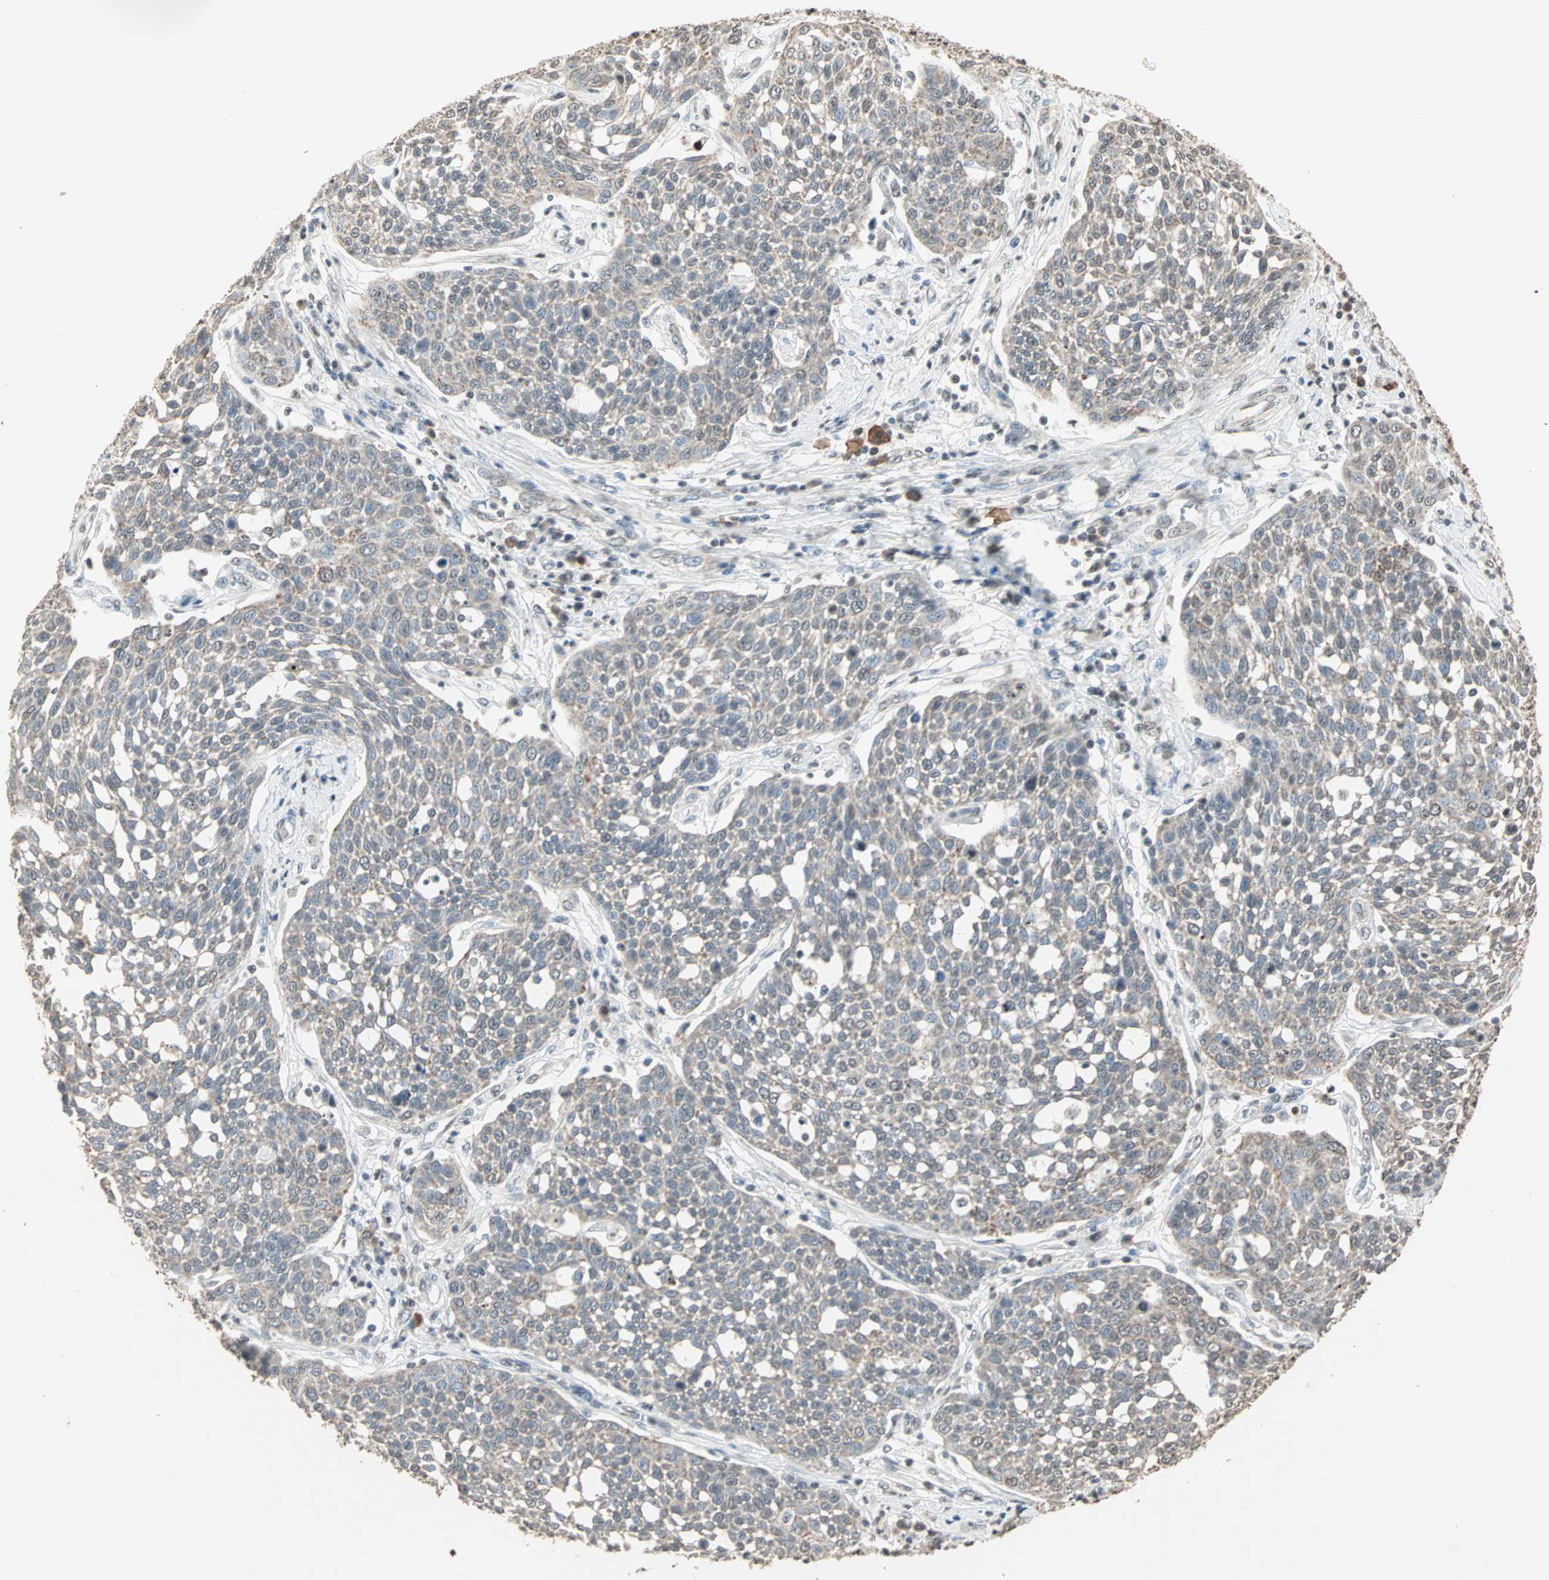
{"staining": {"intensity": "weak", "quantity": ">75%", "location": "cytoplasmic/membranous"}, "tissue": "cervical cancer", "cell_type": "Tumor cells", "image_type": "cancer", "snomed": [{"axis": "morphology", "description": "Squamous cell carcinoma, NOS"}, {"axis": "topography", "description": "Cervix"}], "caption": "Immunohistochemistry image of human cervical cancer (squamous cell carcinoma) stained for a protein (brown), which displays low levels of weak cytoplasmic/membranous staining in about >75% of tumor cells.", "gene": "PRELID1", "patient": {"sex": "female", "age": 34}}